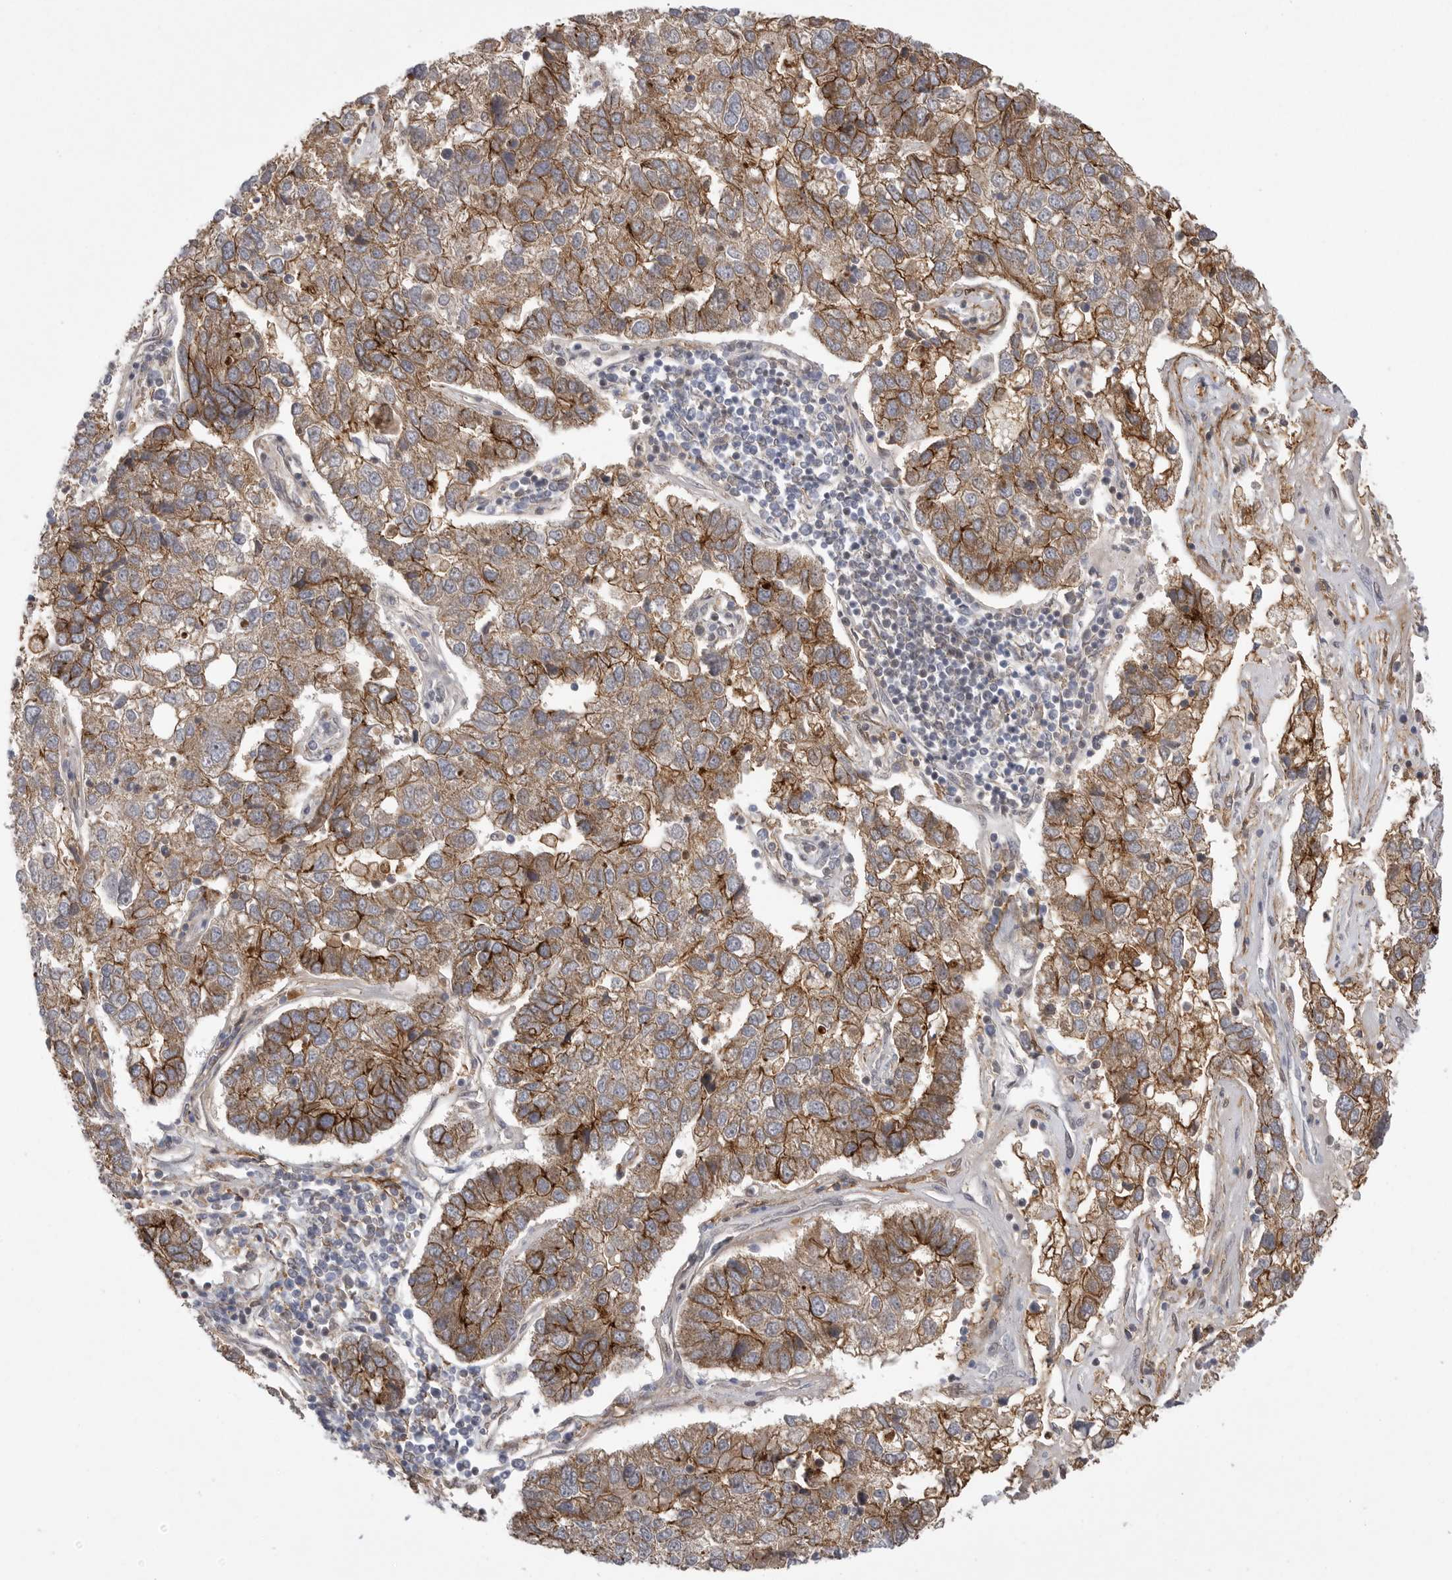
{"staining": {"intensity": "moderate", "quantity": ">75%", "location": "cytoplasmic/membranous"}, "tissue": "pancreatic cancer", "cell_type": "Tumor cells", "image_type": "cancer", "snomed": [{"axis": "morphology", "description": "Adenocarcinoma, NOS"}, {"axis": "topography", "description": "Pancreas"}], "caption": "DAB (3,3'-diaminobenzidine) immunohistochemical staining of pancreatic adenocarcinoma exhibits moderate cytoplasmic/membranous protein positivity in approximately >75% of tumor cells. Nuclei are stained in blue.", "gene": "NECTIN1", "patient": {"sex": "female", "age": 61}}